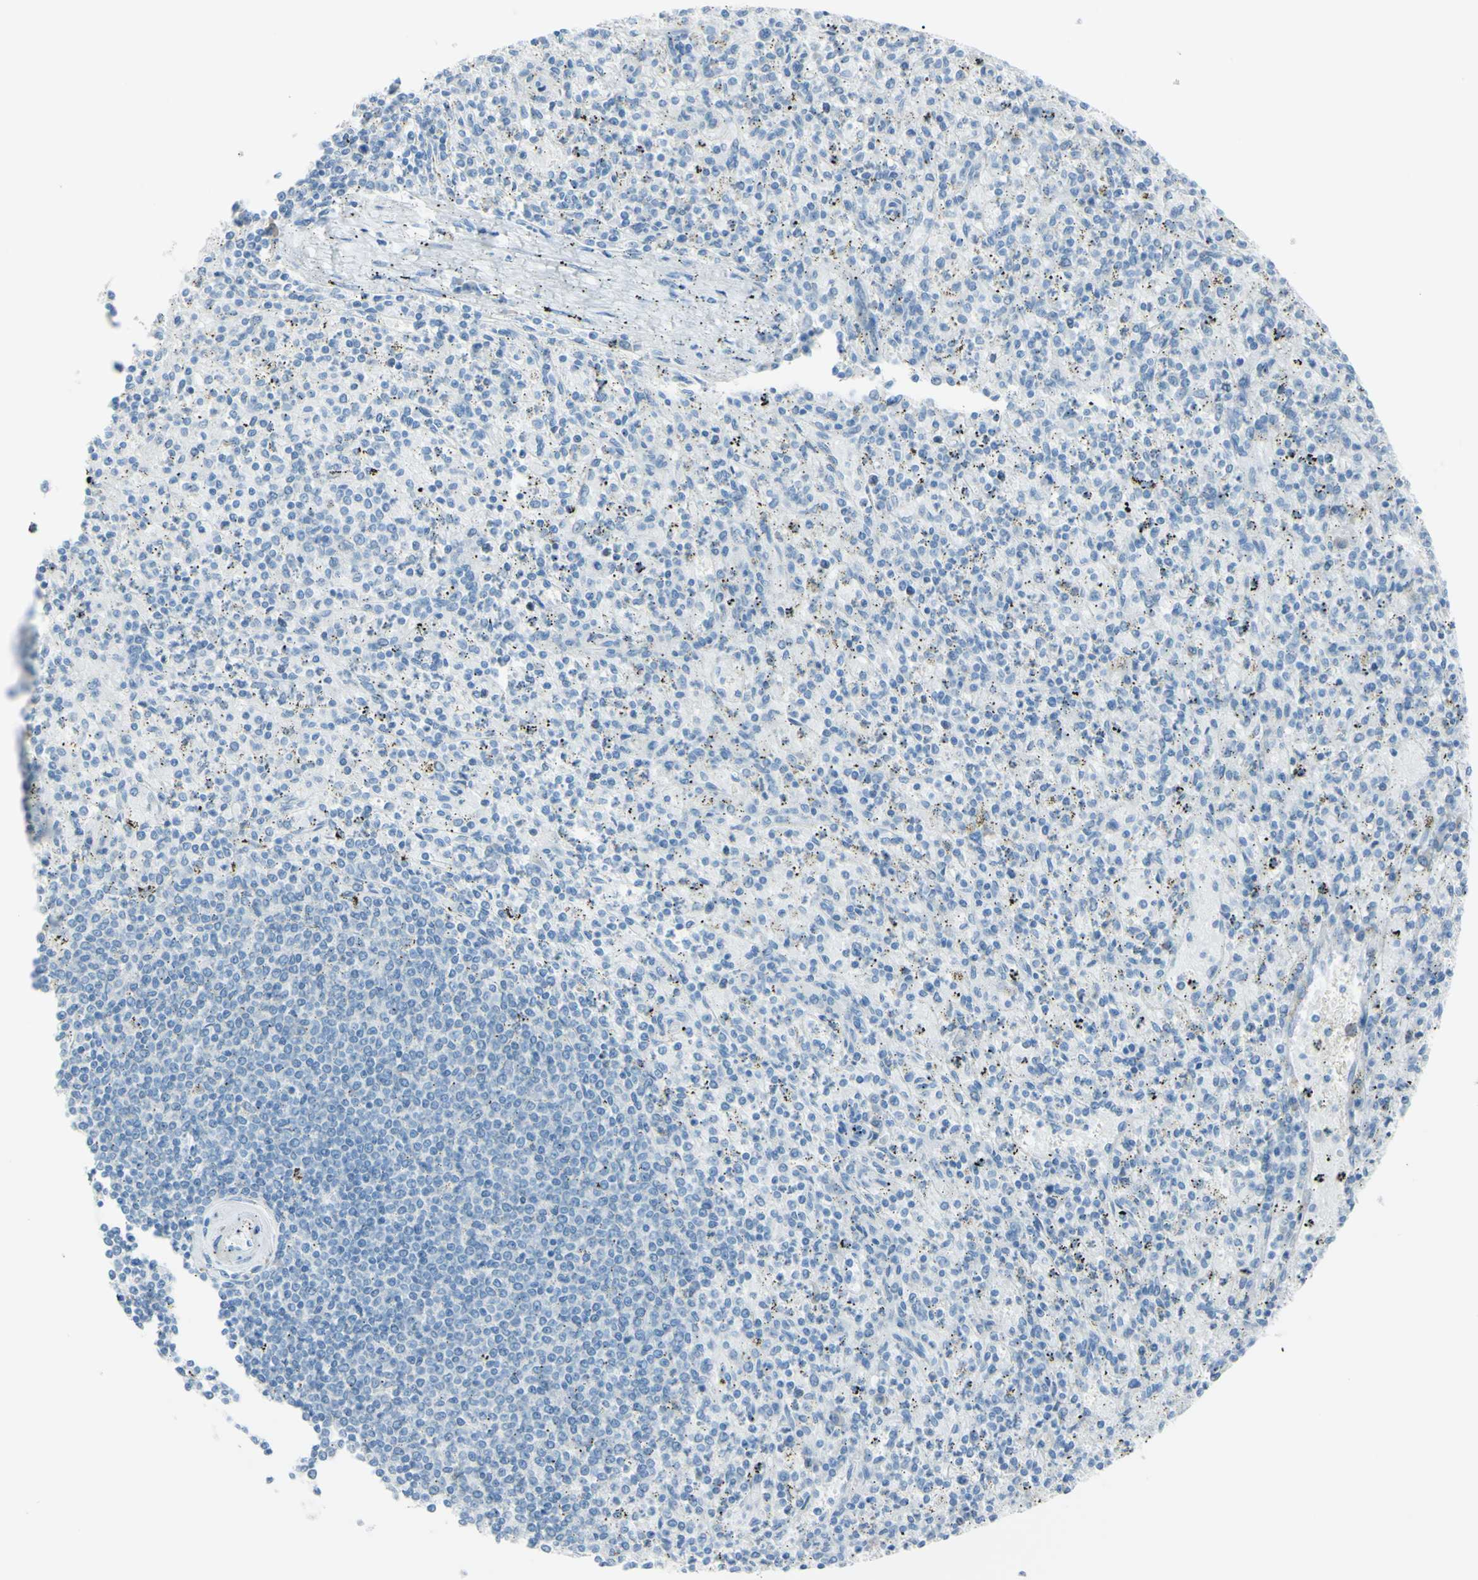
{"staining": {"intensity": "negative", "quantity": "none", "location": "none"}, "tissue": "spleen", "cell_type": "Cells in red pulp", "image_type": "normal", "snomed": [{"axis": "morphology", "description": "Normal tissue, NOS"}, {"axis": "topography", "description": "Spleen"}], "caption": "Histopathology image shows no protein staining in cells in red pulp of unremarkable spleen.", "gene": "TFPI2", "patient": {"sex": "male", "age": 72}}